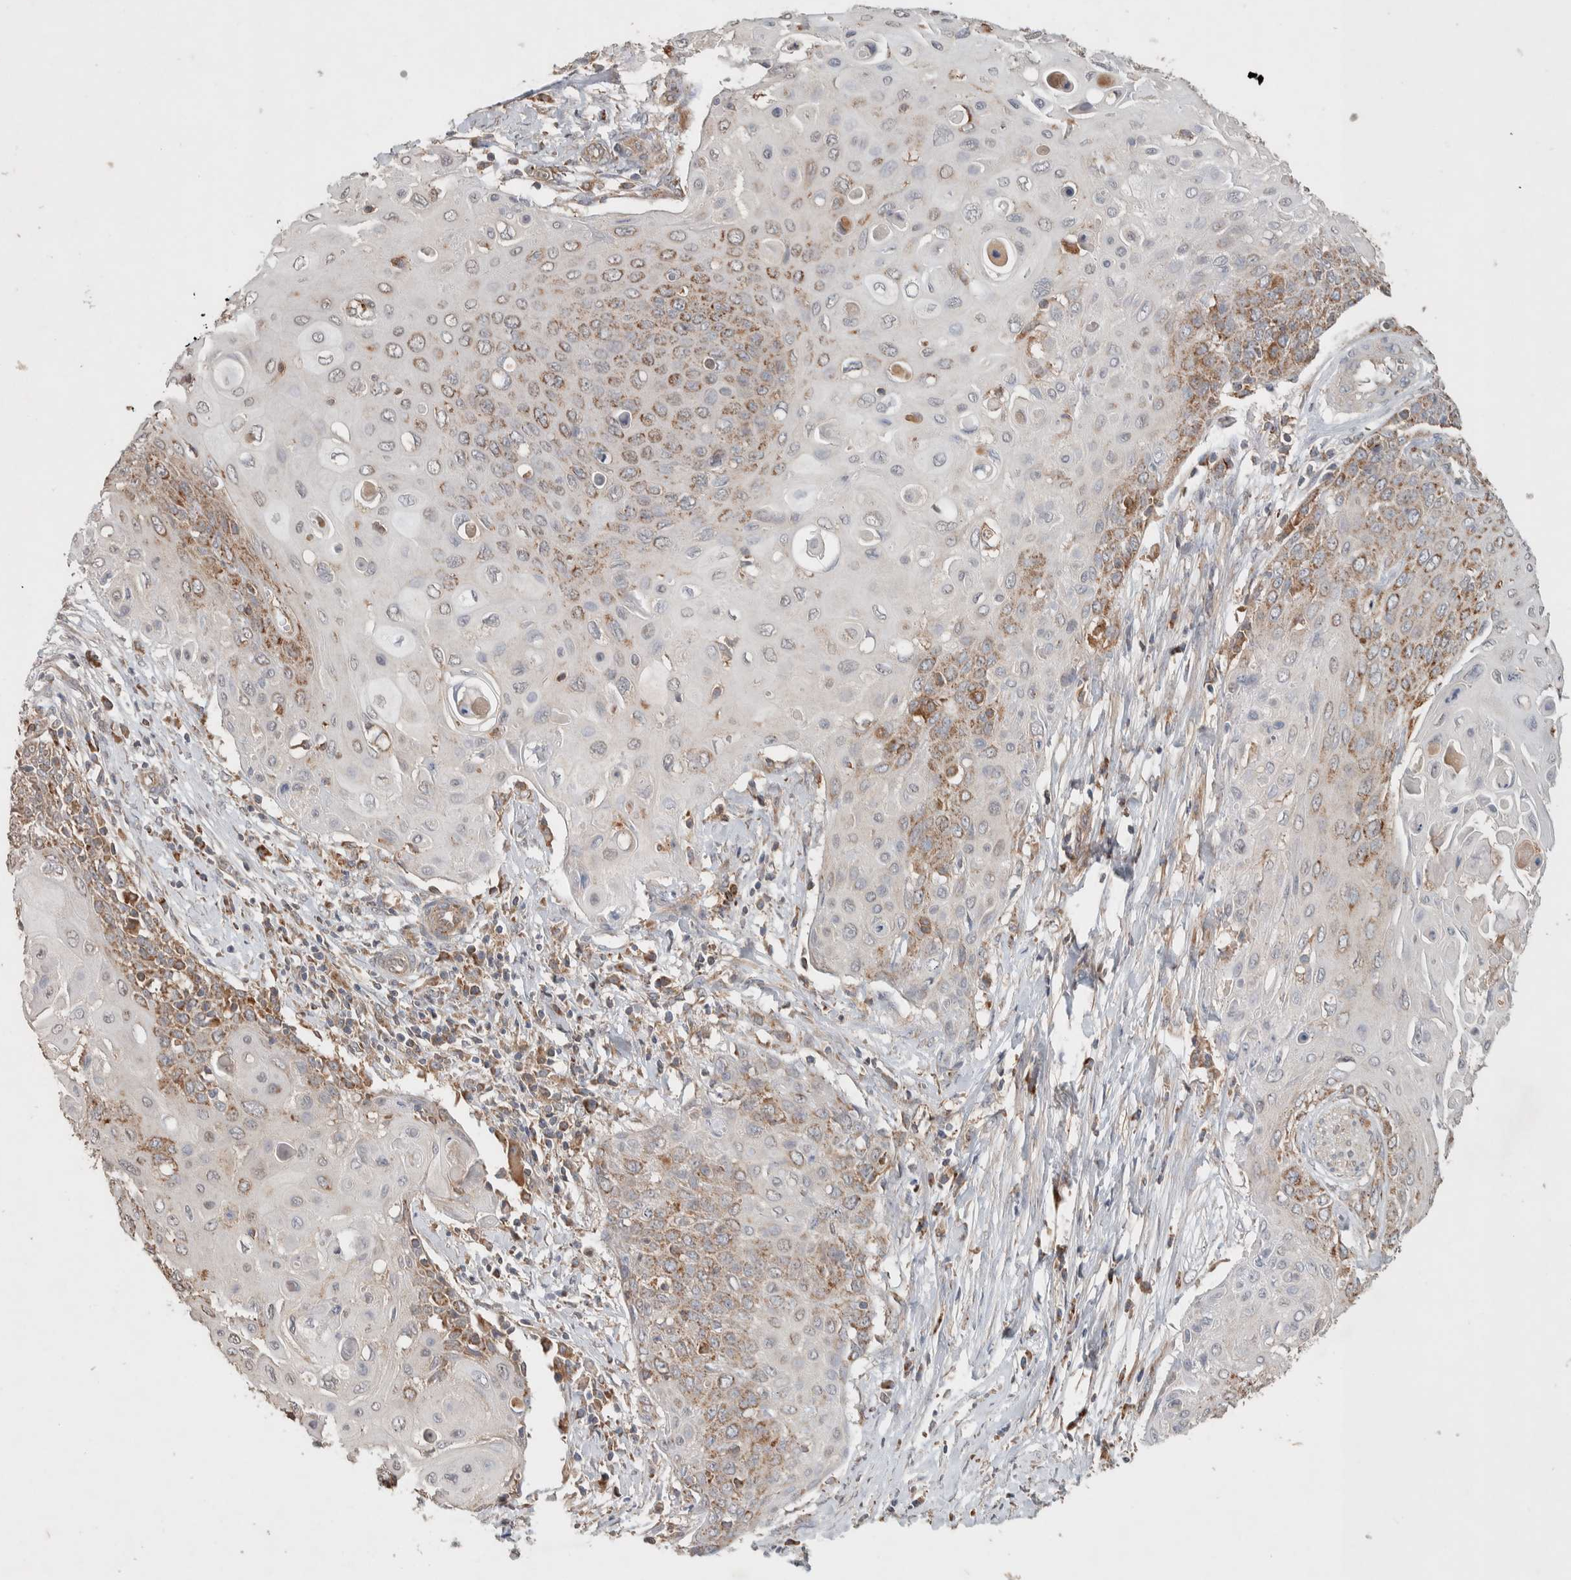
{"staining": {"intensity": "moderate", "quantity": "25%-75%", "location": "cytoplasmic/membranous"}, "tissue": "cervical cancer", "cell_type": "Tumor cells", "image_type": "cancer", "snomed": [{"axis": "morphology", "description": "Squamous cell carcinoma, NOS"}, {"axis": "topography", "description": "Cervix"}], "caption": "Immunohistochemical staining of squamous cell carcinoma (cervical) shows medium levels of moderate cytoplasmic/membranous protein positivity in about 25%-75% of tumor cells. (IHC, brightfield microscopy, high magnification).", "gene": "DEPTOR", "patient": {"sex": "female", "age": 39}}